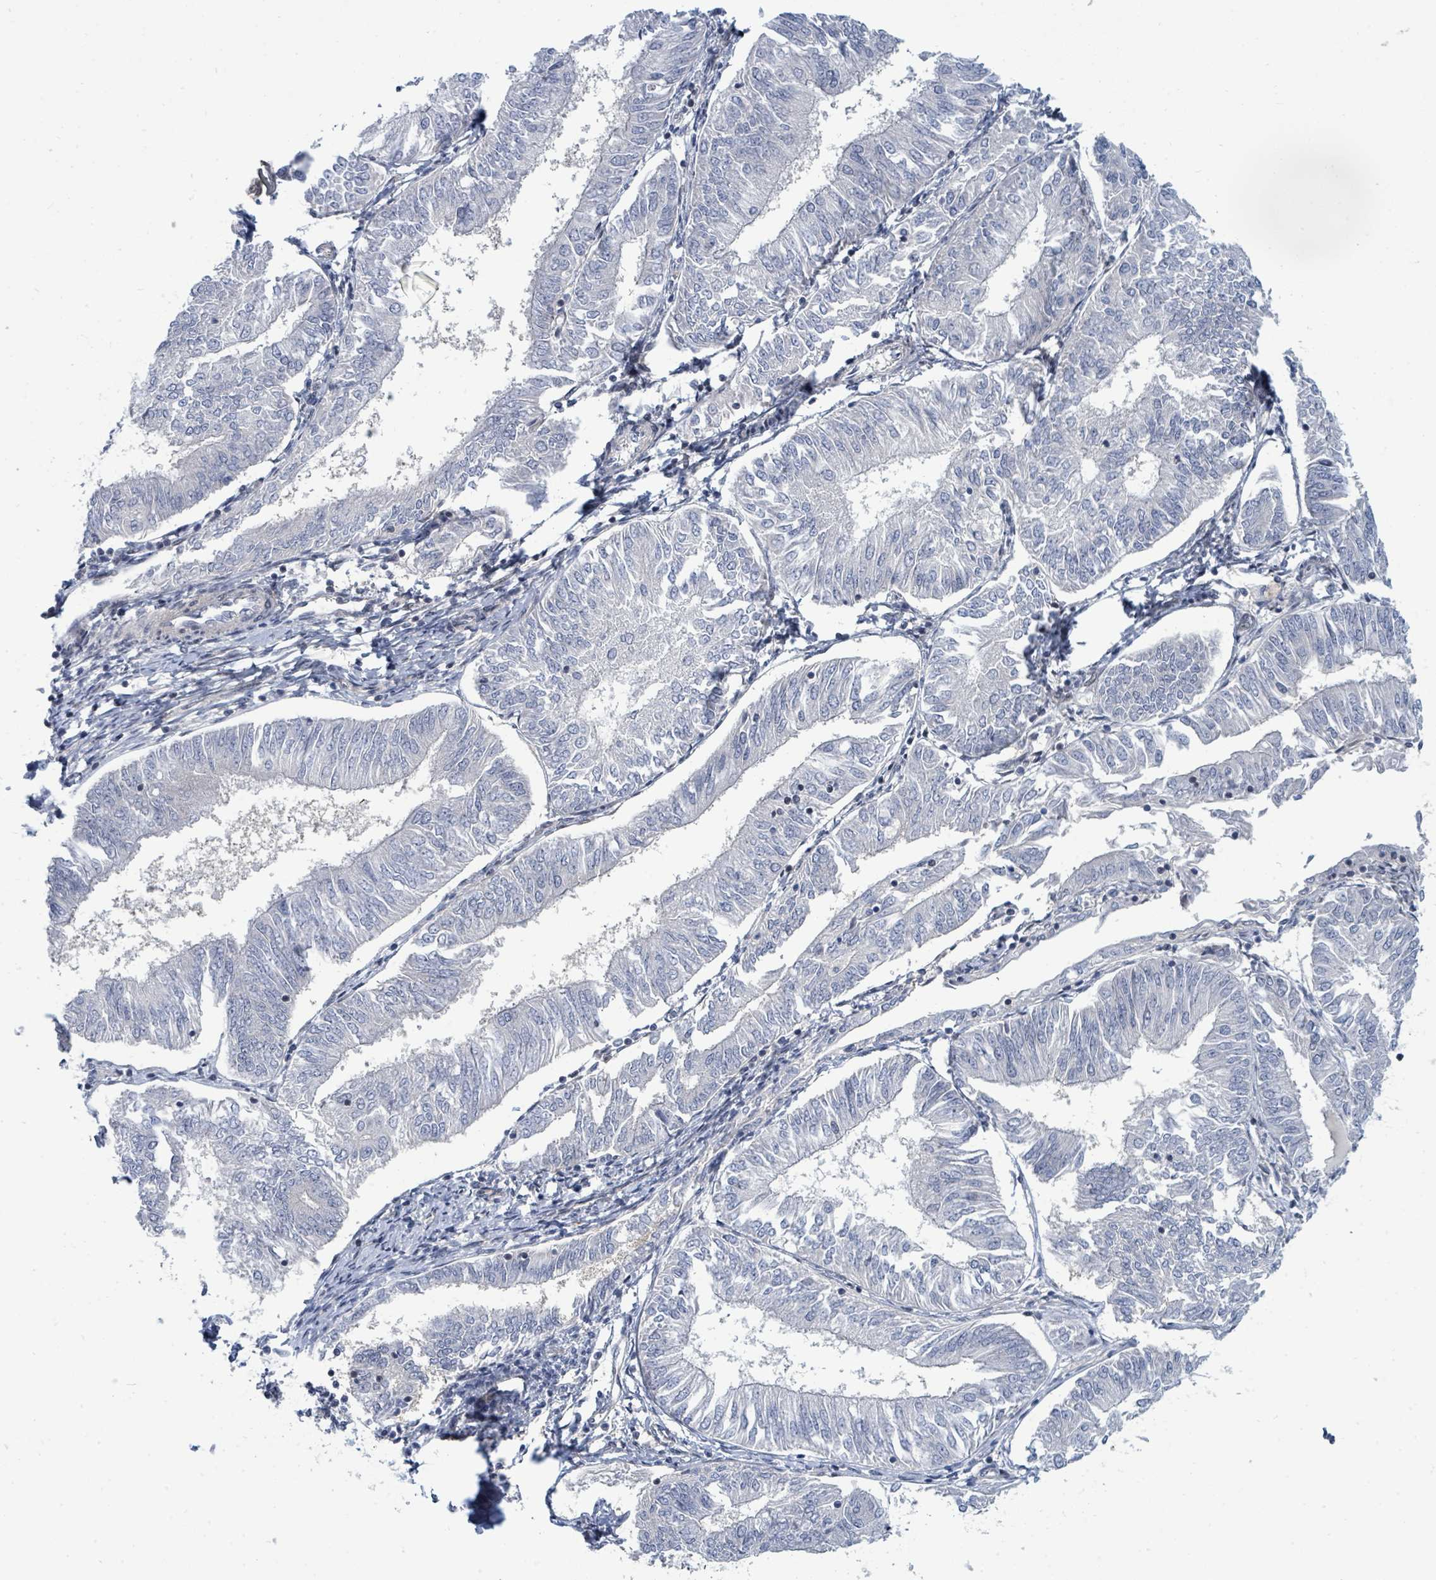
{"staining": {"intensity": "negative", "quantity": "none", "location": "none"}, "tissue": "endometrial cancer", "cell_type": "Tumor cells", "image_type": "cancer", "snomed": [{"axis": "morphology", "description": "Adenocarcinoma, NOS"}, {"axis": "topography", "description": "Endometrium"}], "caption": "An immunohistochemistry (IHC) histopathology image of endometrial cancer (adenocarcinoma) is shown. There is no staining in tumor cells of endometrial cancer (adenocarcinoma).", "gene": "SUMO4", "patient": {"sex": "female", "age": 58}}